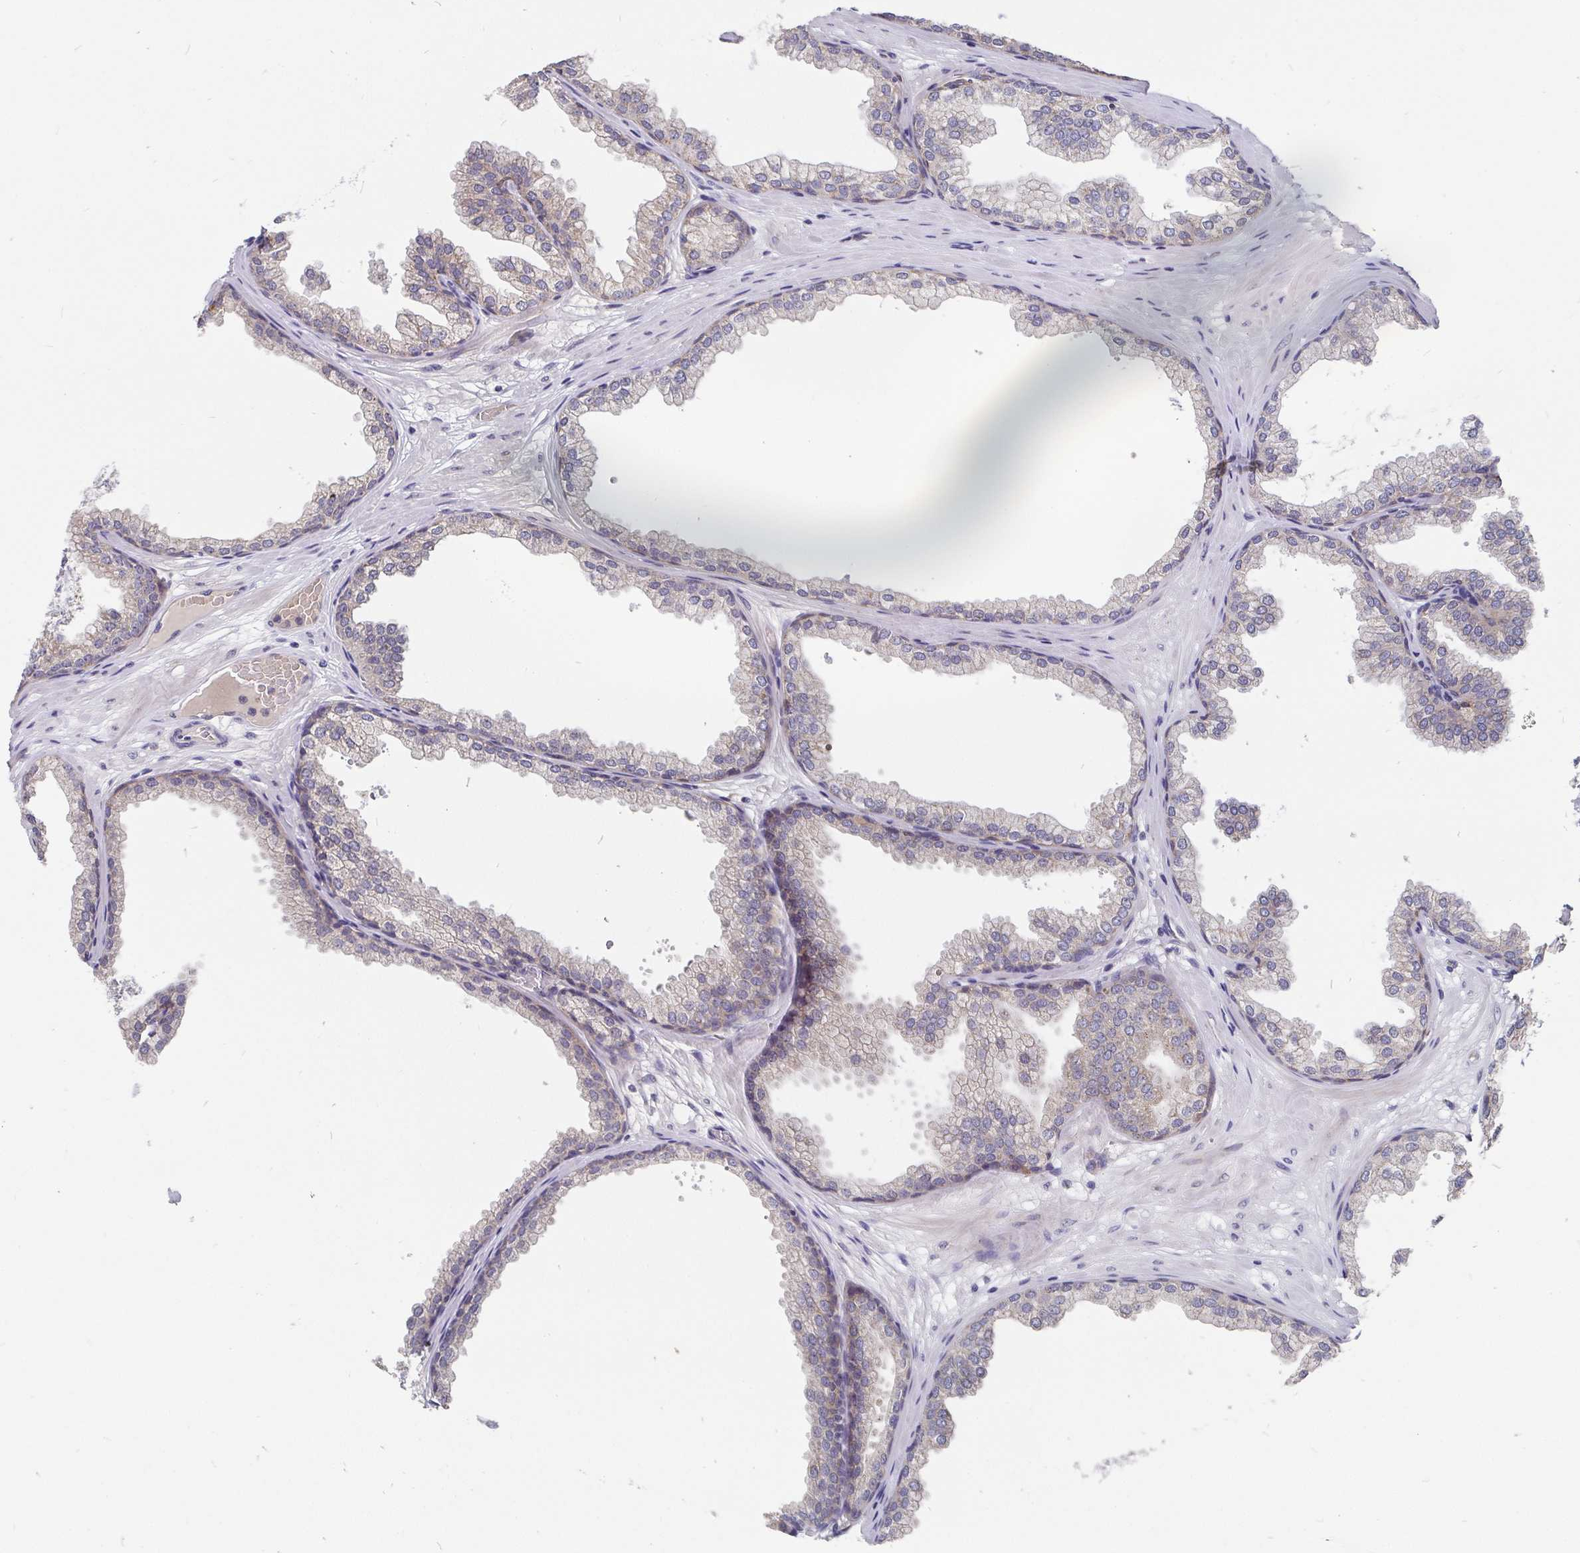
{"staining": {"intensity": "weak", "quantity": "25%-75%", "location": "cytoplasmic/membranous"}, "tissue": "prostate", "cell_type": "Glandular cells", "image_type": "normal", "snomed": [{"axis": "morphology", "description": "Normal tissue, NOS"}, {"axis": "topography", "description": "Prostate"}], "caption": "Immunohistochemistry (IHC) (DAB) staining of unremarkable prostate displays weak cytoplasmic/membranous protein expression in approximately 25%-75% of glandular cells.", "gene": "PDF", "patient": {"sex": "male", "age": 37}}